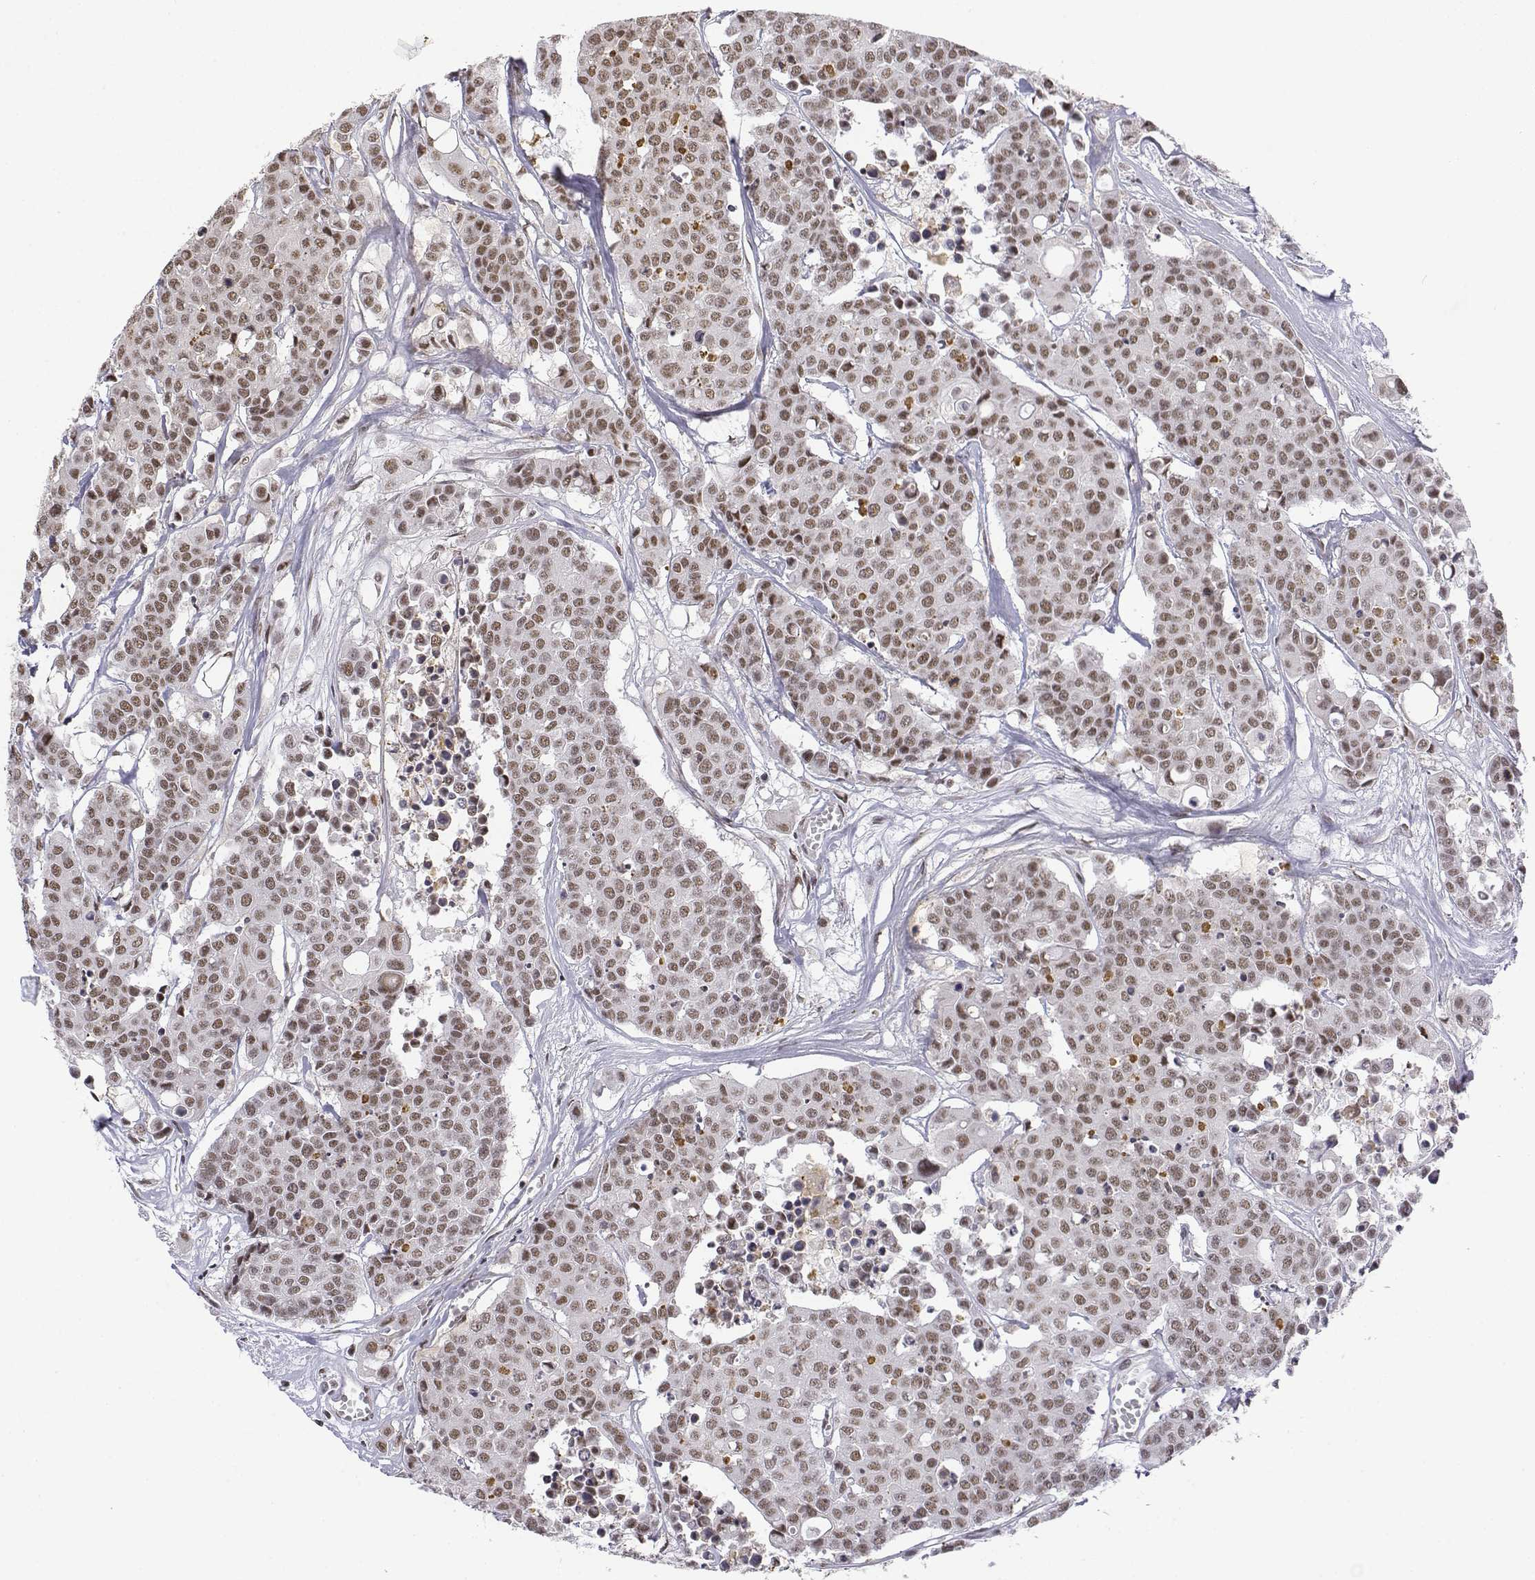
{"staining": {"intensity": "moderate", "quantity": ">75%", "location": "nuclear"}, "tissue": "carcinoid", "cell_type": "Tumor cells", "image_type": "cancer", "snomed": [{"axis": "morphology", "description": "Carcinoid, malignant, NOS"}, {"axis": "topography", "description": "Colon"}], "caption": "This is a photomicrograph of IHC staining of malignant carcinoid, which shows moderate staining in the nuclear of tumor cells.", "gene": "SETD1A", "patient": {"sex": "male", "age": 81}}